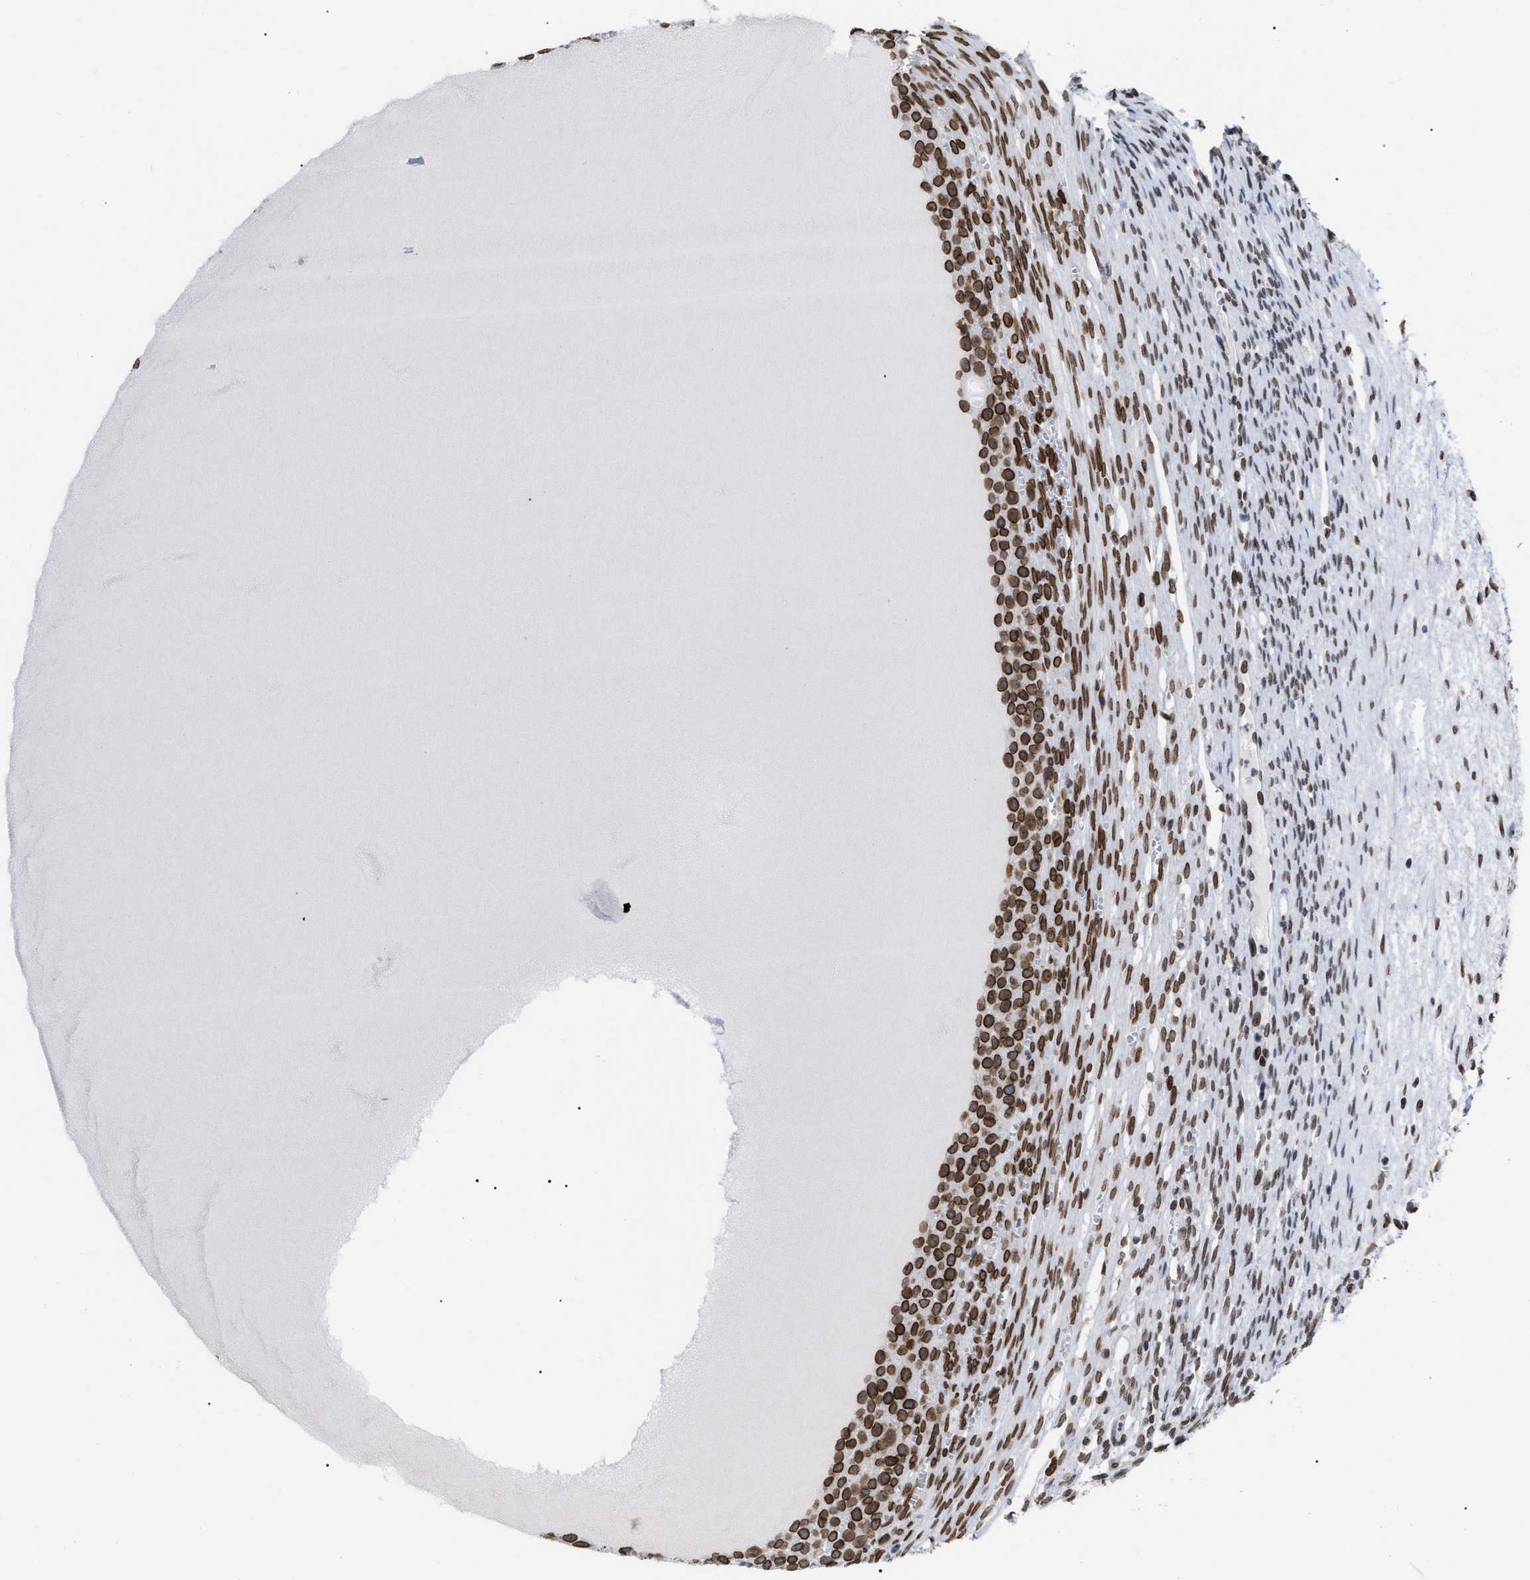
{"staining": {"intensity": "strong", "quantity": ">75%", "location": "cytoplasmic/membranous,nuclear"}, "tissue": "ovary", "cell_type": "Follicle cells", "image_type": "normal", "snomed": [{"axis": "morphology", "description": "Normal tissue, NOS"}, {"axis": "topography", "description": "Ovary"}], "caption": "Follicle cells display high levels of strong cytoplasmic/membranous,nuclear staining in about >75% of cells in unremarkable human ovary. (Brightfield microscopy of DAB IHC at high magnification).", "gene": "TPR", "patient": {"sex": "female", "age": 33}}